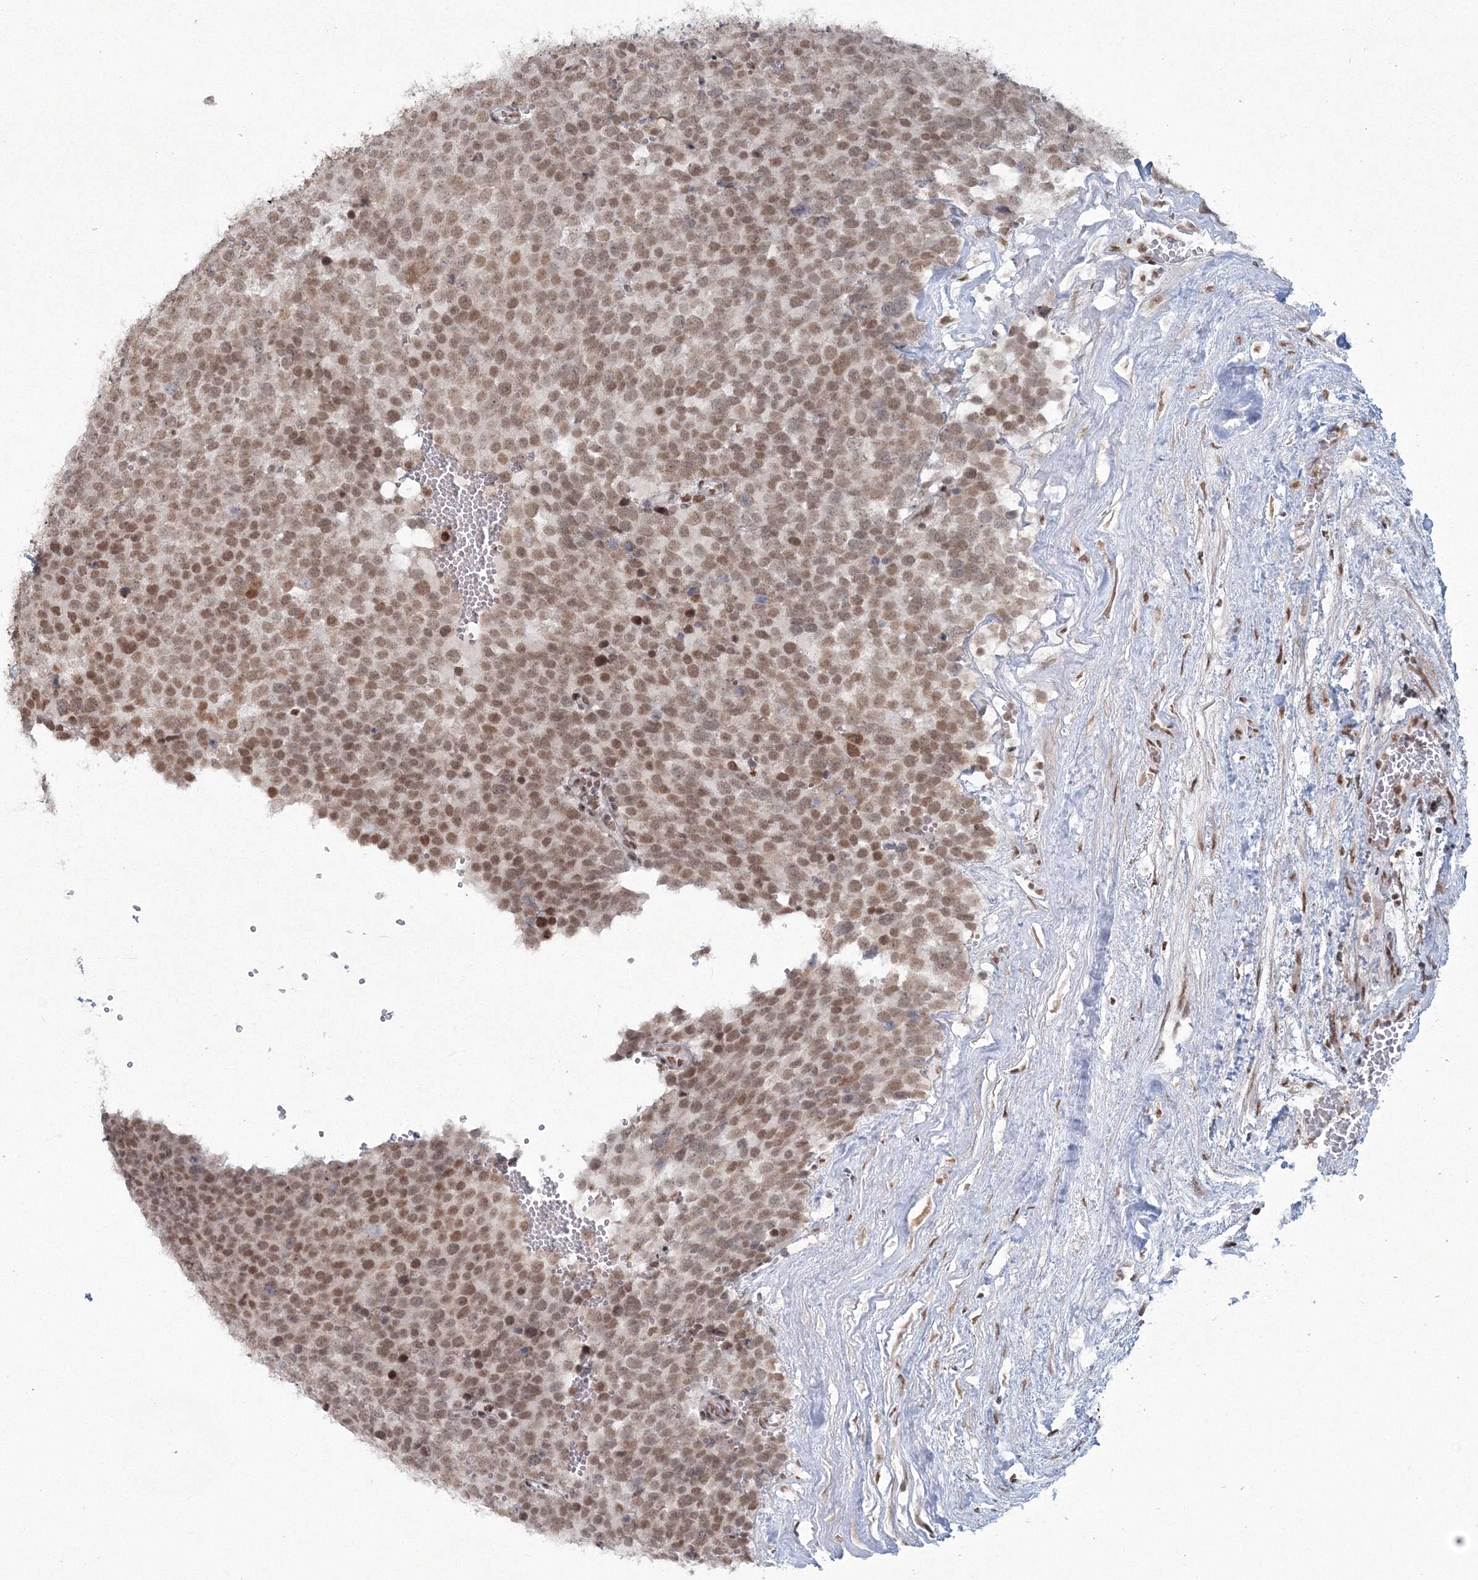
{"staining": {"intensity": "moderate", "quantity": ">75%", "location": "nuclear"}, "tissue": "testis cancer", "cell_type": "Tumor cells", "image_type": "cancer", "snomed": [{"axis": "morphology", "description": "Seminoma, NOS"}, {"axis": "topography", "description": "Testis"}], "caption": "A histopathology image showing moderate nuclear staining in approximately >75% of tumor cells in testis cancer (seminoma), as visualized by brown immunohistochemical staining.", "gene": "C3orf33", "patient": {"sex": "male", "age": 71}}